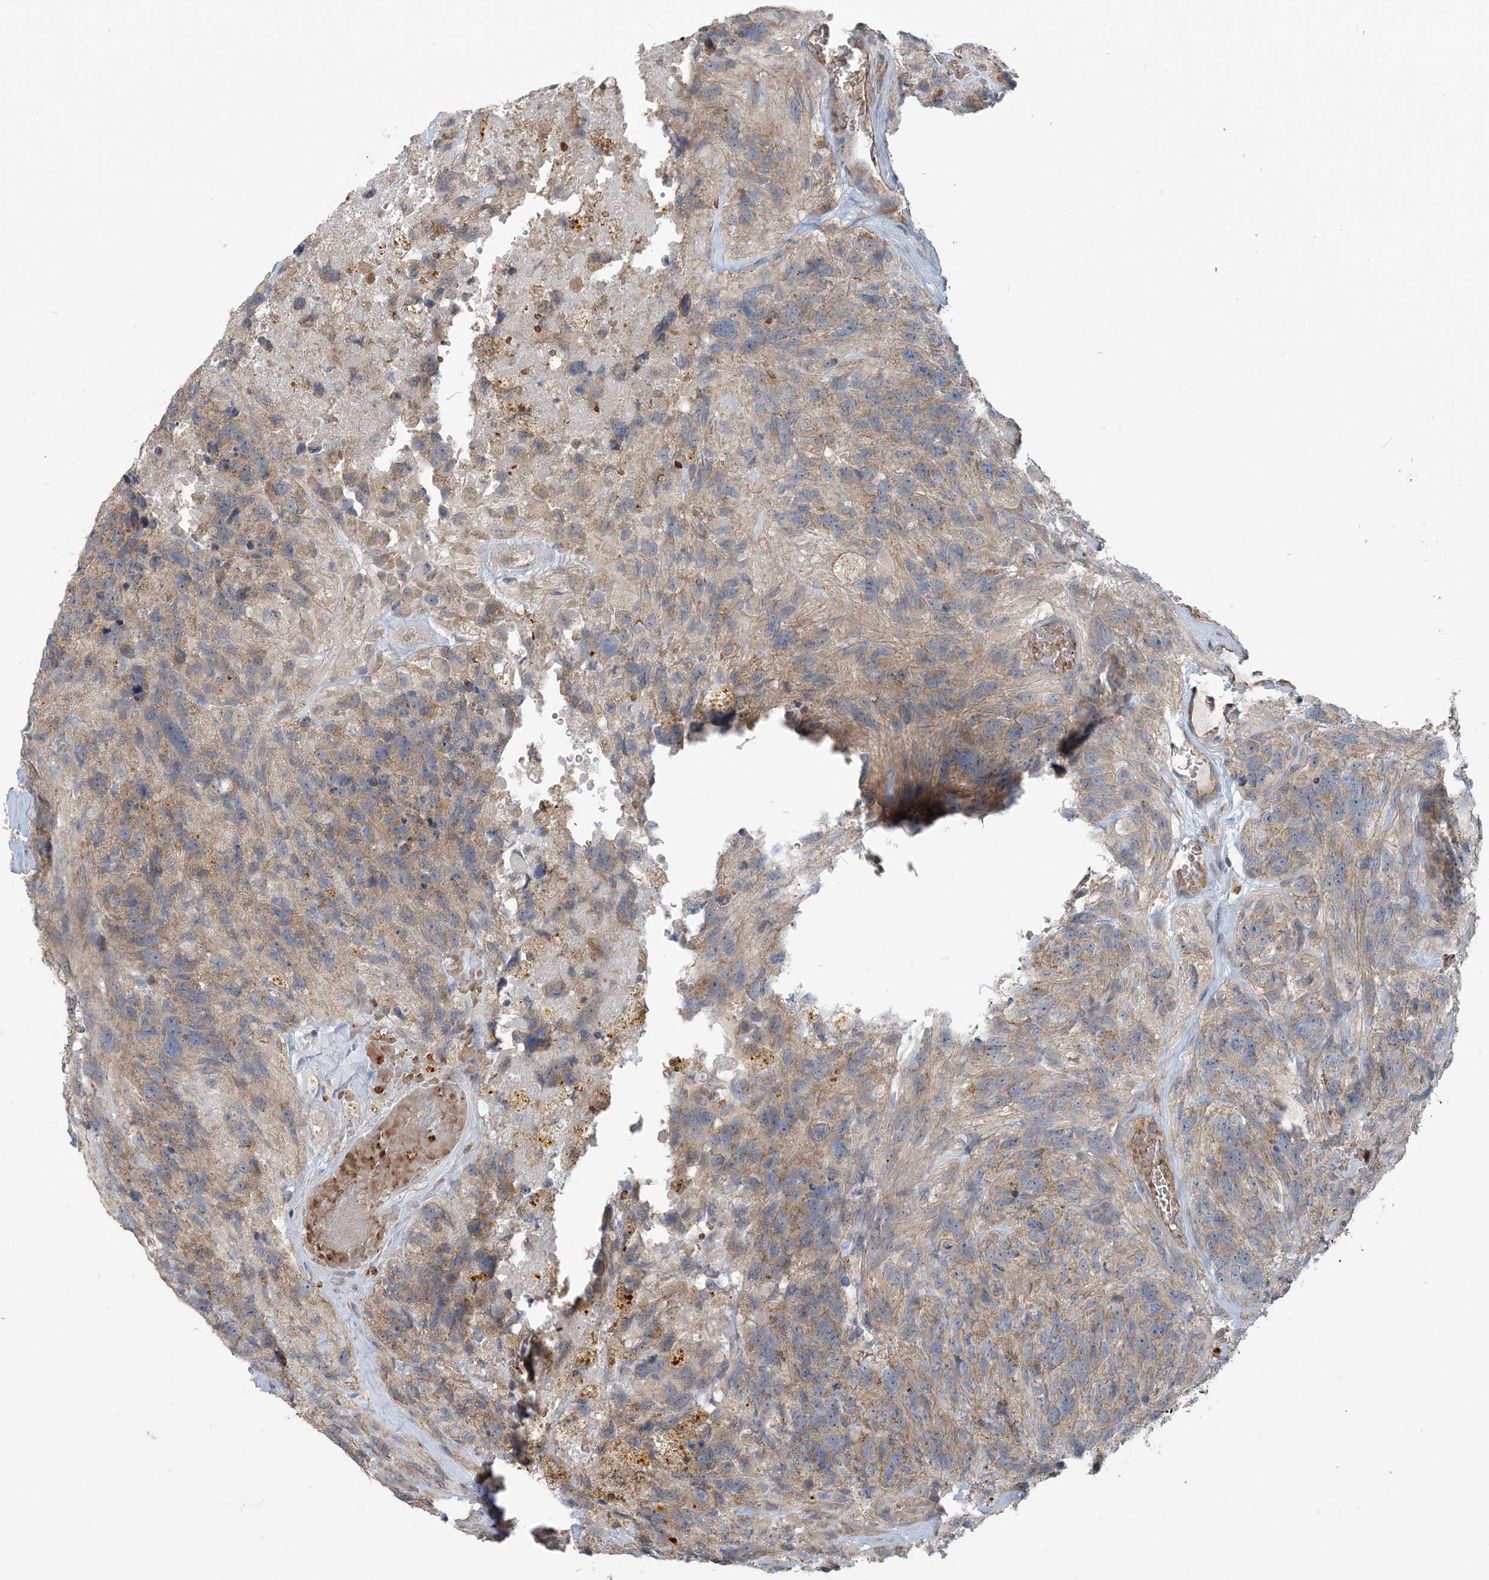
{"staining": {"intensity": "weak", "quantity": "25%-75%", "location": "cytoplasmic/membranous"}, "tissue": "glioma", "cell_type": "Tumor cells", "image_type": "cancer", "snomed": [{"axis": "morphology", "description": "Glioma, malignant, High grade"}, {"axis": "topography", "description": "Brain"}], "caption": "Protein expression analysis of glioma shows weak cytoplasmic/membranous expression in about 25%-75% of tumor cells. The staining was performed using DAB, with brown indicating positive protein expression. Nuclei are stained blue with hematoxylin.", "gene": "ERI2", "patient": {"sex": "male", "age": 69}}